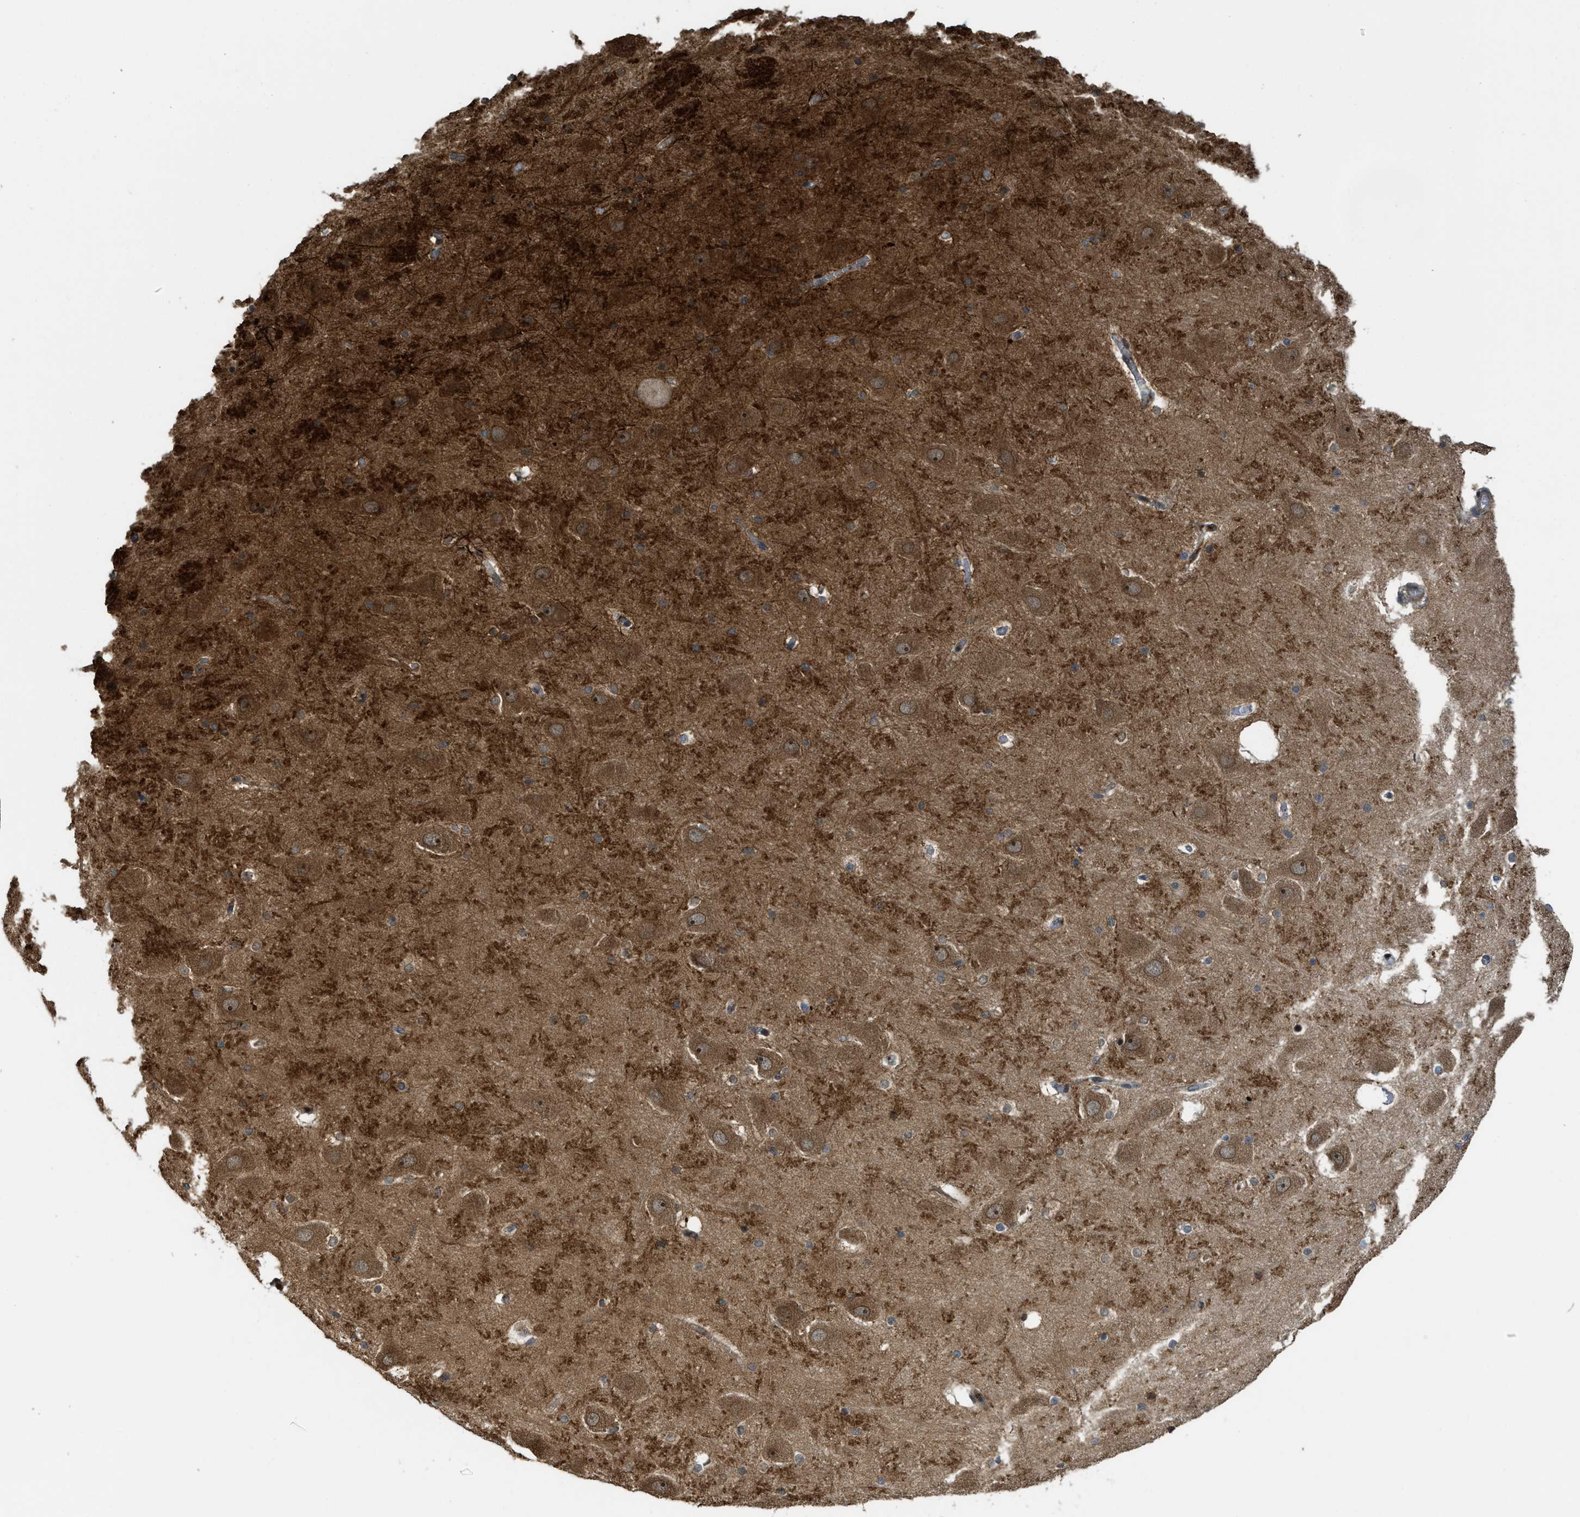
{"staining": {"intensity": "moderate", "quantity": ">75%", "location": "cytoplasmic/membranous"}, "tissue": "hippocampus", "cell_type": "Glial cells", "image_type": "normal", "snomed": [{"axis": "morphology", "description": "Normal tissue, NOS"}, {"axis": "topography", "description": "Hippocampus"}], "caption": "The immunohistochemical stain shows moderate cytoplasmic/membranous positivity in glial cells of benign hippocampus.", "gene": "DNAJC28", "patient": {"sex": "male", "age": 45}}